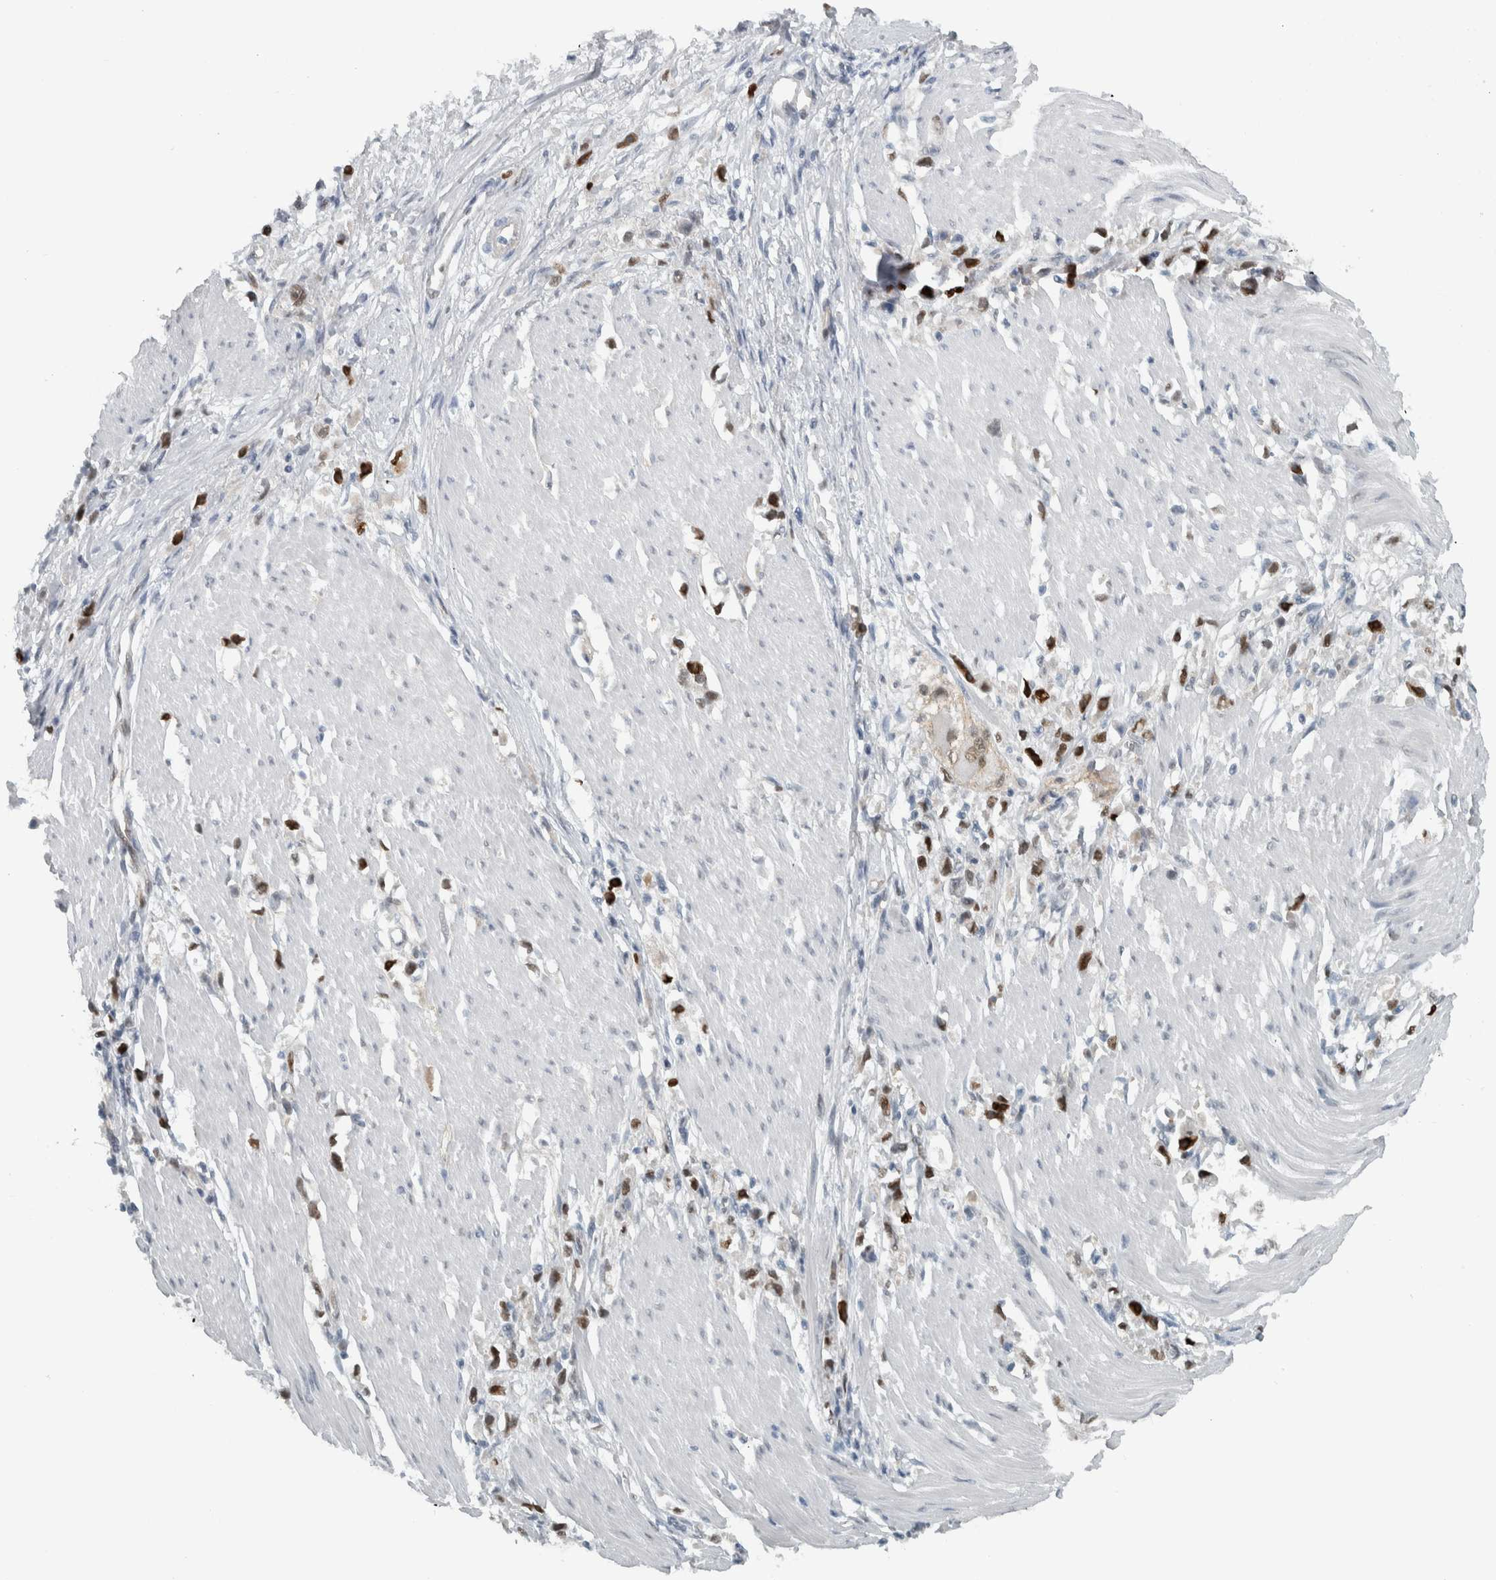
{"staining": {"intensity": "strong", "quantity": "25%-75%", "location": "cytoplasmic/membranous,nuclear"}, "tissue": "stomach cancer", "cell_type": "Tumor cells", "image_type": "cancer", "snomed": [{"axis": "morphology", "description": "Adenocarcinoma, NOS"}, {"axis": "topography", "description": "Stomach"}], "caption": "Immunohistochemical staining of stomach adenocarcinoma displays strong cytoplasmic/membranous and nuclear protein staining in about 25%-75% of tumor cells.", "gene": "ADPRM", "patient": {"sex": "female", "age": 59}}